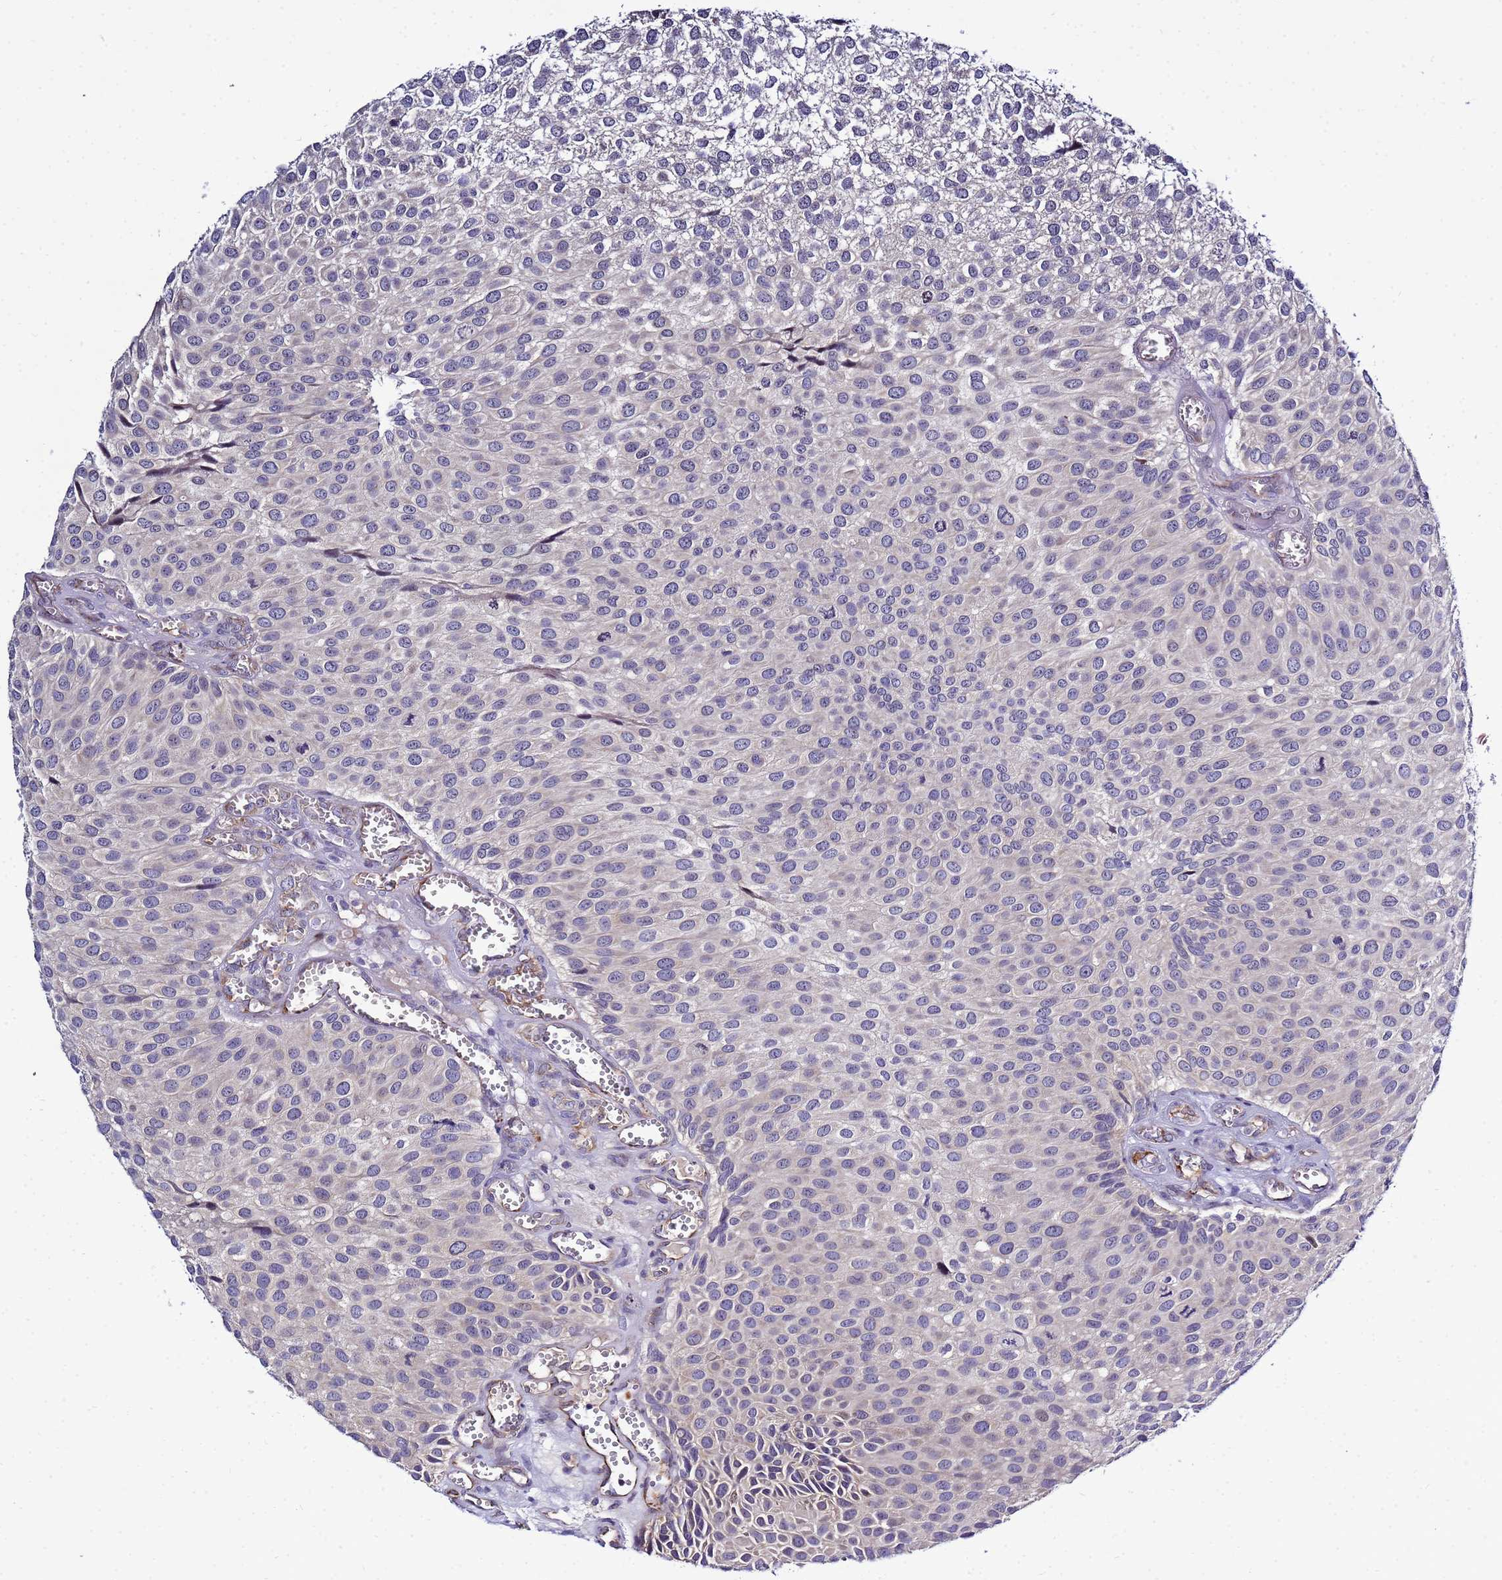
{"staining": {"intensity": "negative", "quantity": "none", "location": "none"}, "tissue": "urothelial cancer", "cell_type": "Tumor cells", "image_type": "cancer", "snomed": [{"axis": "morphology", "description": "Urothelial carcinoma, Low grade"}, {"axis": "topography", "description": "Urinary bladder"}], "caption": "The immunohistochemistry image has no significant expression in tumor cells of urothelial cancer tissue. Nuclei are stained in blue.", "gene": "NOL8", "patient": {"sex": "male", "age": 88}}